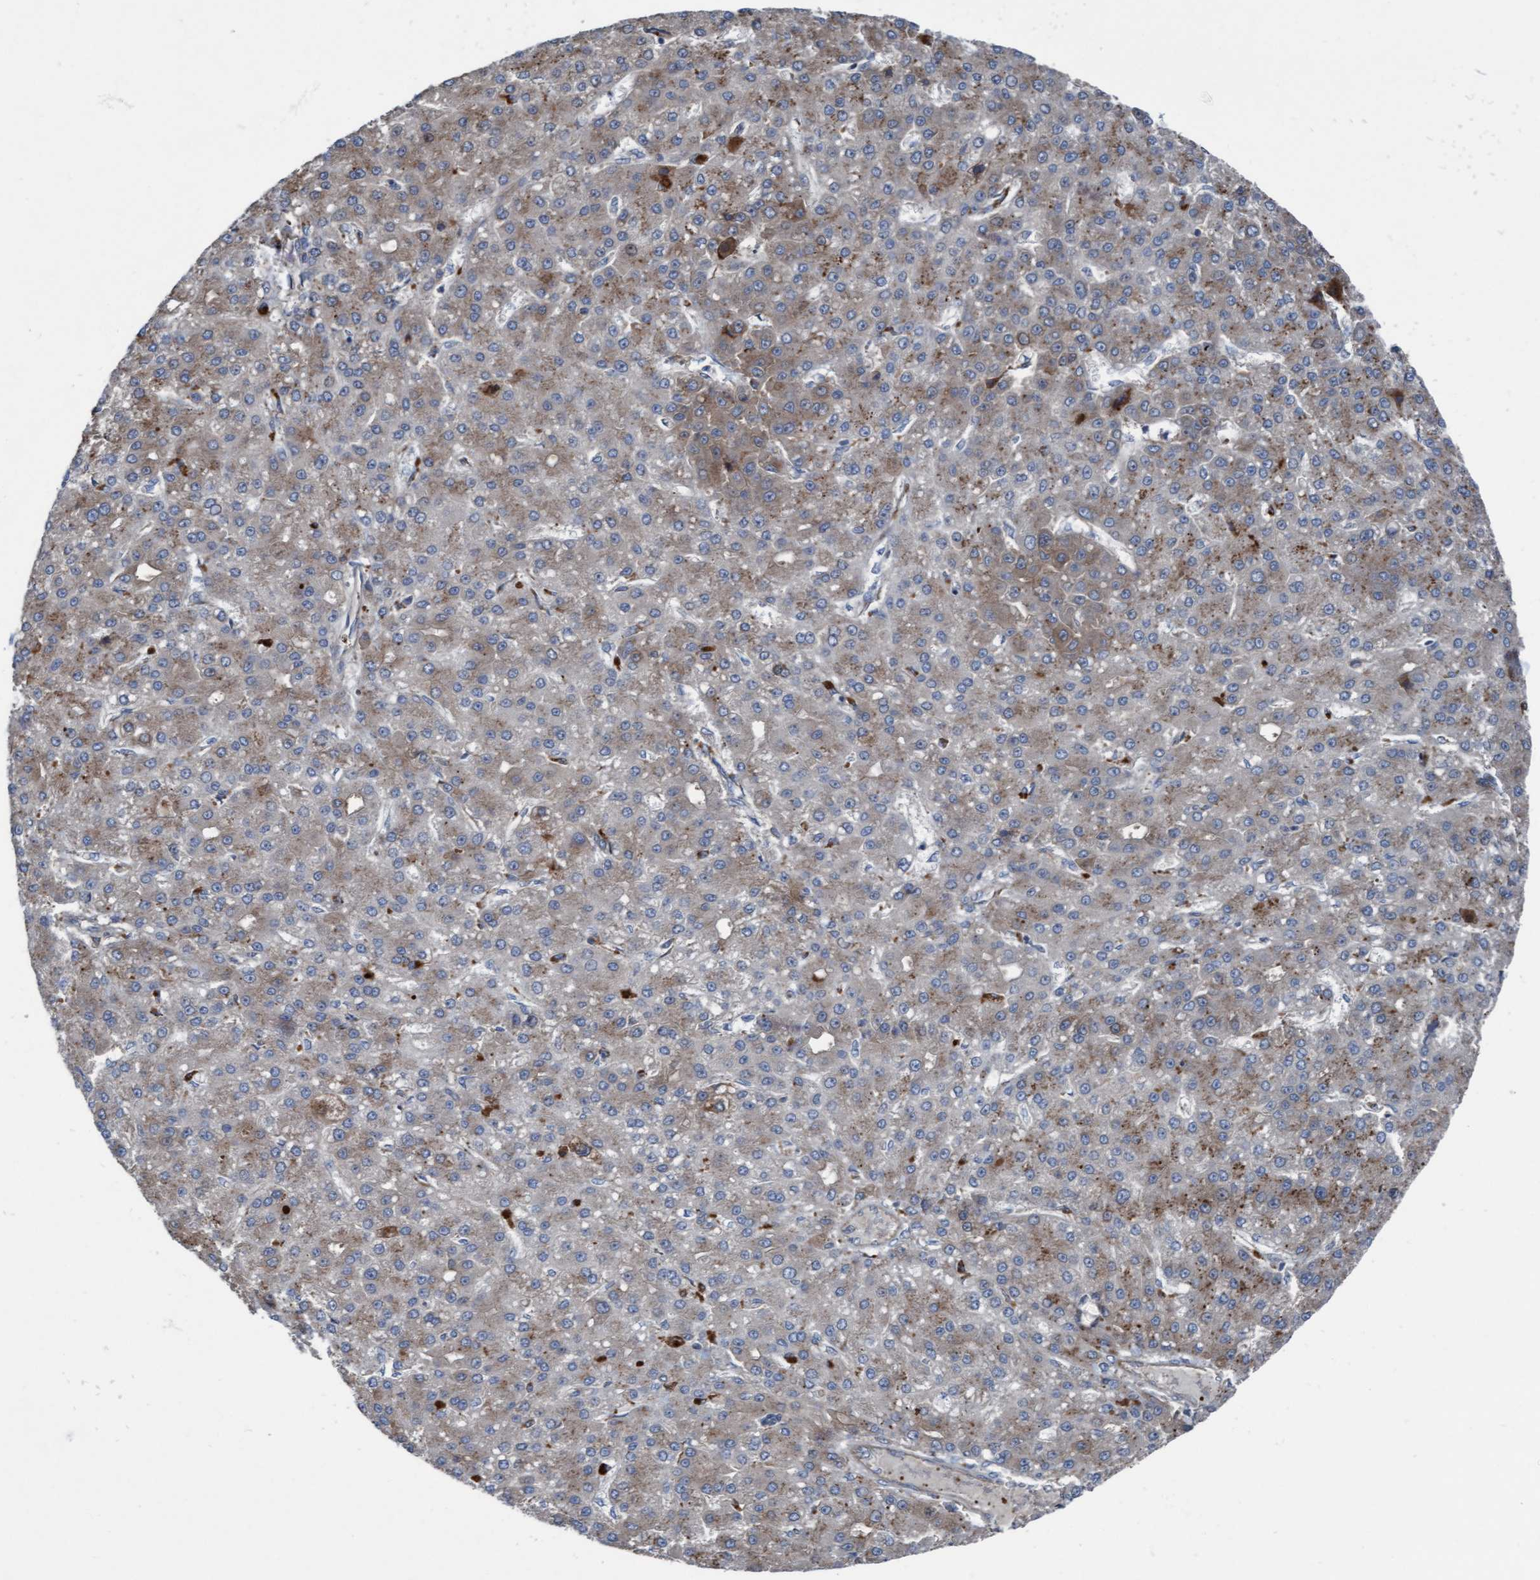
{"staining": {"intensity": "weak", "quantity": "25%-75%", "location": "cytoplasmic/membranous"}, "tissue": "liver cancer", "cell_type": "Tumor cells", "image_type": "cancer", "snomed": [{"axis": "morphology", "description": "Carcinoma, Hepatocellular, NOS"}, {"axis": "topography", "description": "Liver"}], "caption": "A brown stain highlights weak cytoplasmic/membranous expression of a protein in human liver hepatocellular carcinoma tumor cells. (DAB IHC with brightfield microscopy, high magnification).", "gene": "KLHL26", "patient": {"sex": "male", "age": 67}}